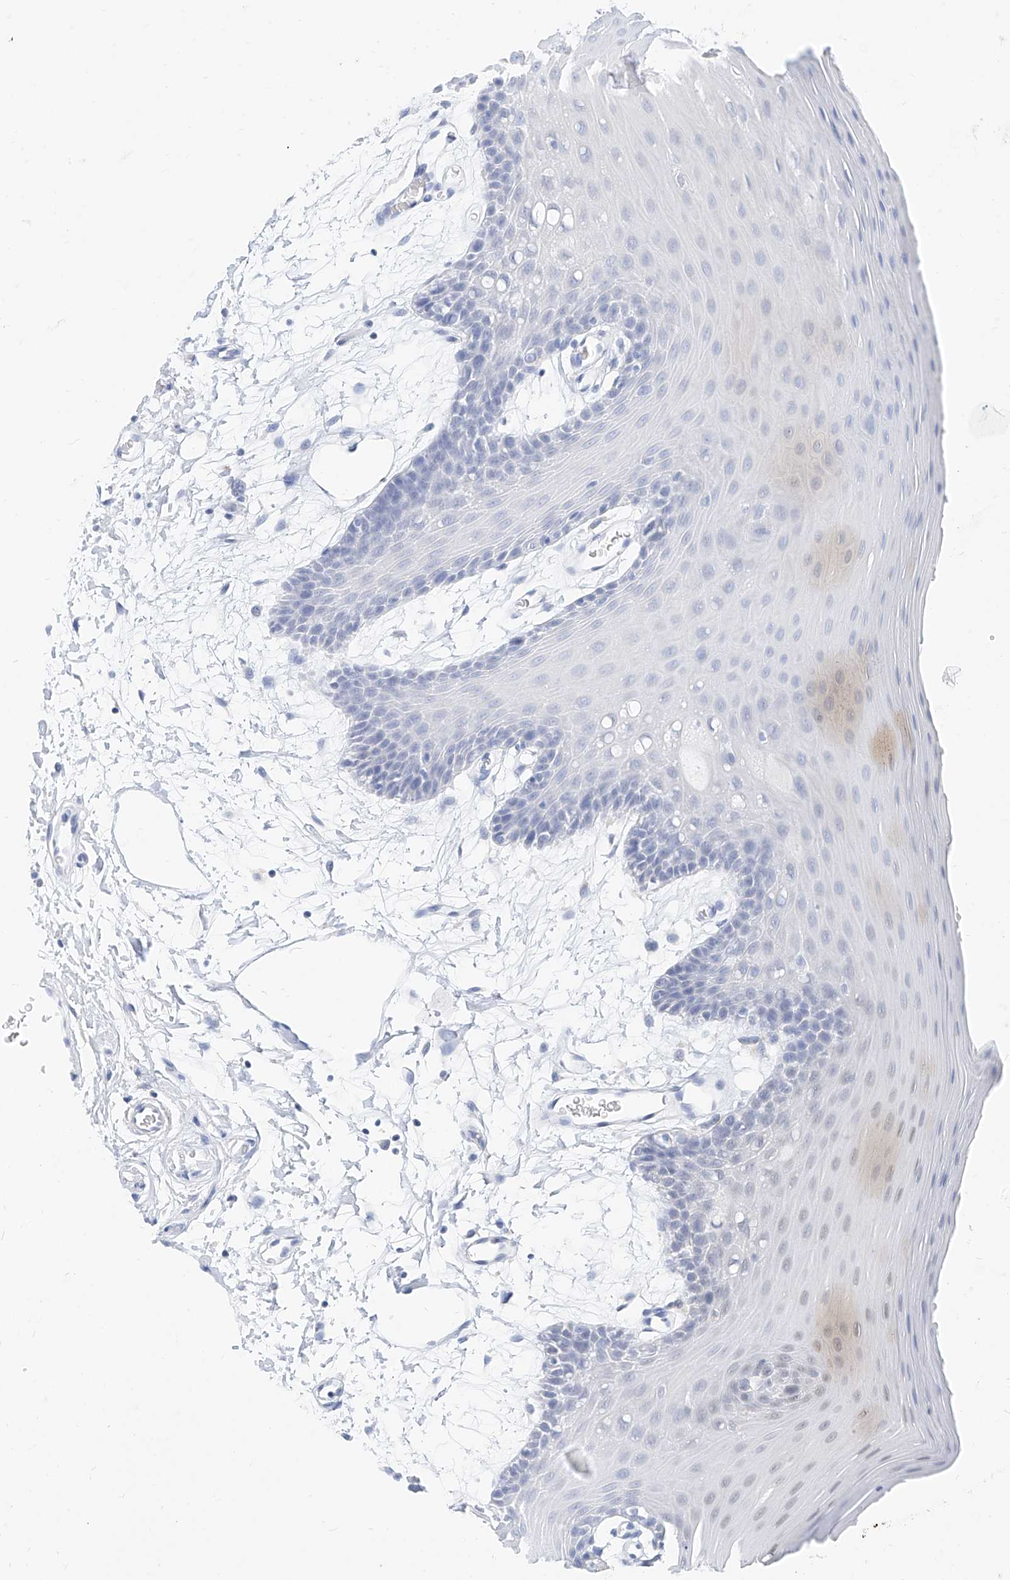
{"staining": {"intensity": "weak", "quantity": "<25%", "location": "cytoplasmic/membranous"}, "tissue": "oral mucosa", "cell_type": "Squamous epithelial cells", "image_type": "normal", "snomed": [{"axis": "morphology", "description": "Normal tissue, NOS"}, {"axis": "topography", "description": "Skeletal muscle"}, {"axis": "topography", "description": "Oral tissue"}, {"axis": "topography", "description": "Salivary gland"}, {"axis": "topography", "description": "Peripheral nerve tissue"}], "caption": "This is a image of immunohistochemistry (IHC) staining of normal oral mucosa, which shows no staining in squamous epithelial cells.", "gene": "NALCN", "patient": {"sex": "male", "age": 54}}